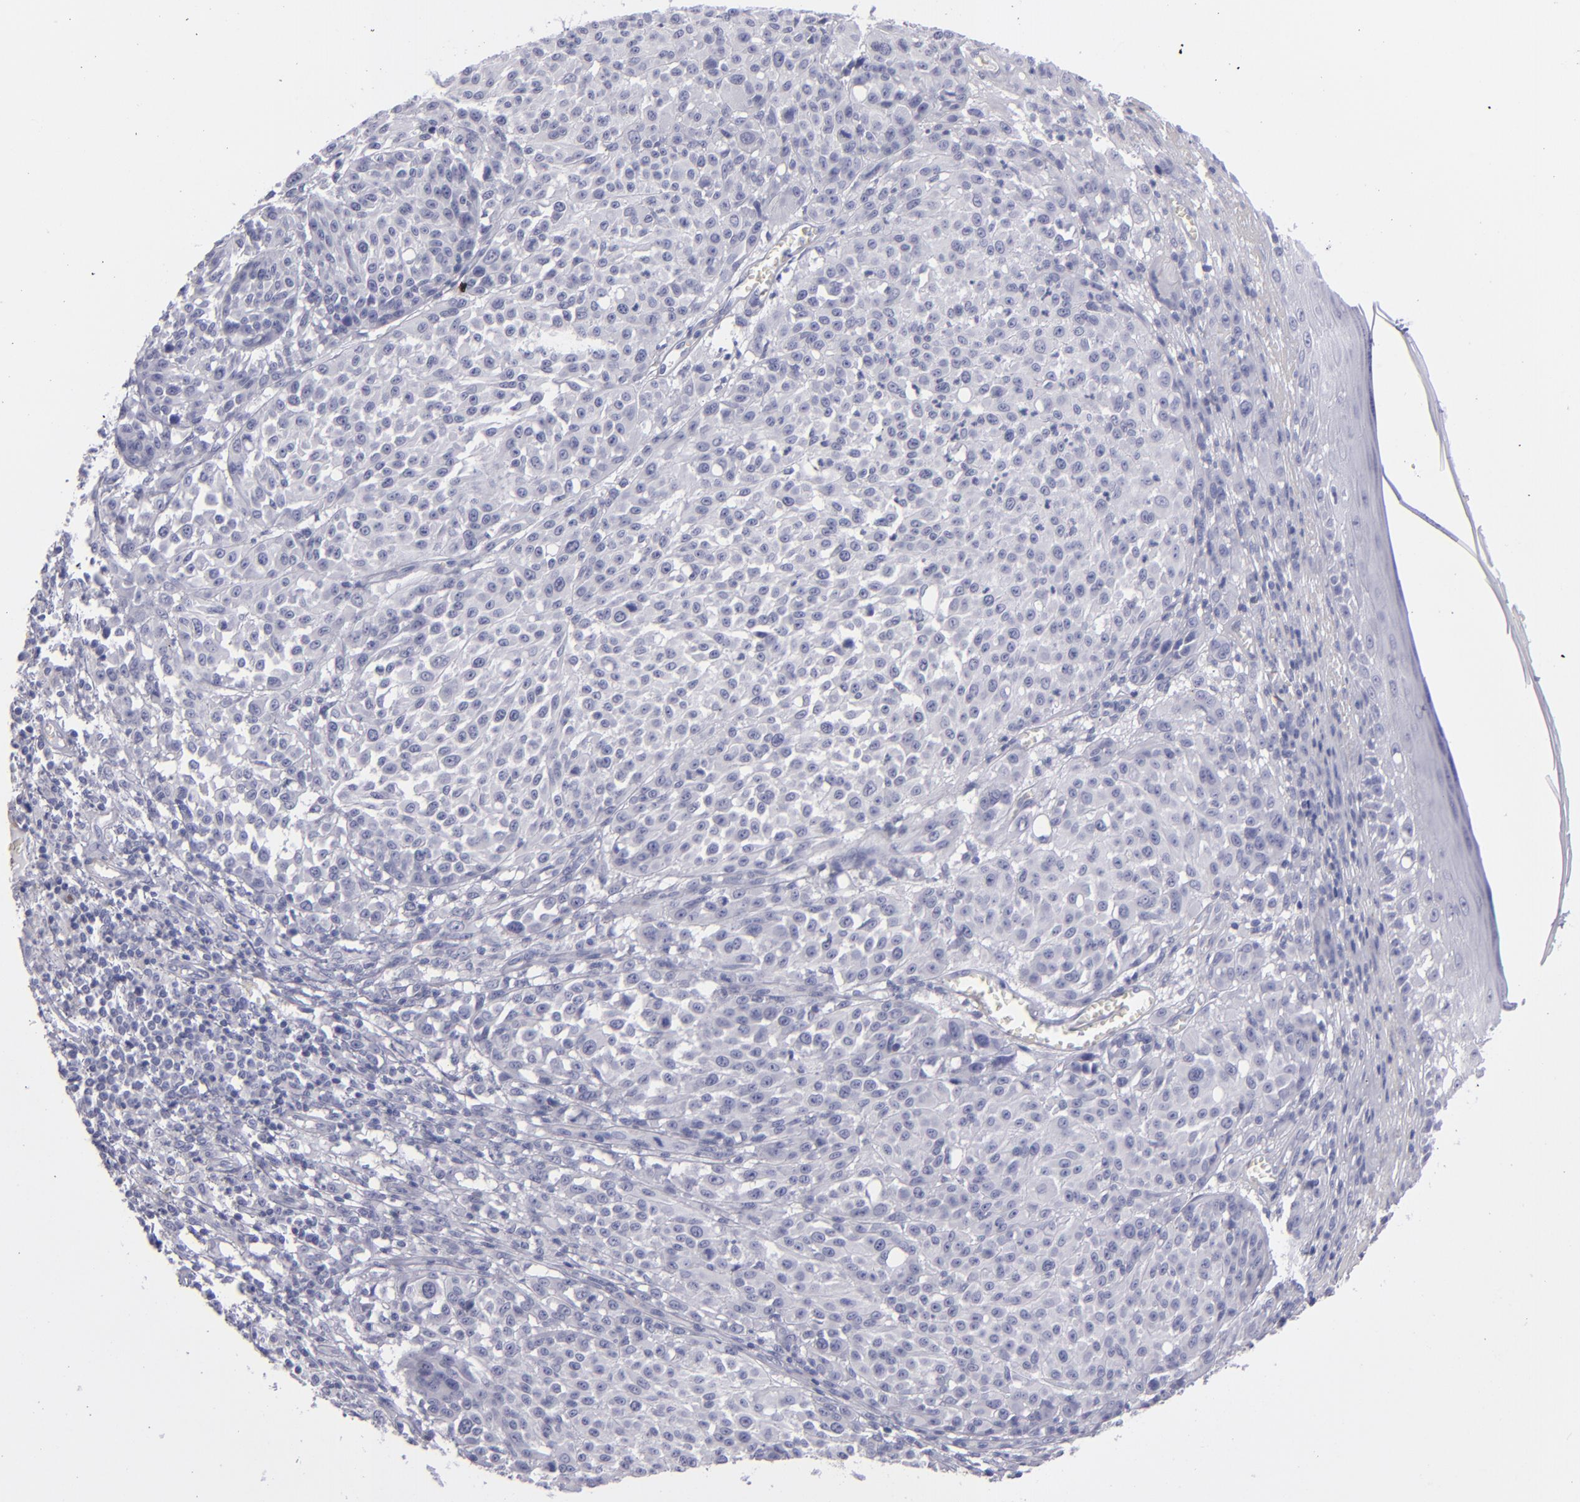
{"staining": {"intensity": "negative", "quantity": "none", "location": "none"}, "tissue": "melanoma", "cell_type": "Tumor cells", "image_type": "cancer", "snomed": [{"axis": "morphology", "description": "Malignant melanoma, NOS"}, {"axis": "topography", "description": "Skin"}], "caption": "IHC micrograph of human malignant melanoma stained for a protein (brown), which reveals no expression in tumor cells.", "gene": "MYH11", "patient": {"sex": "female", "age": 49}}